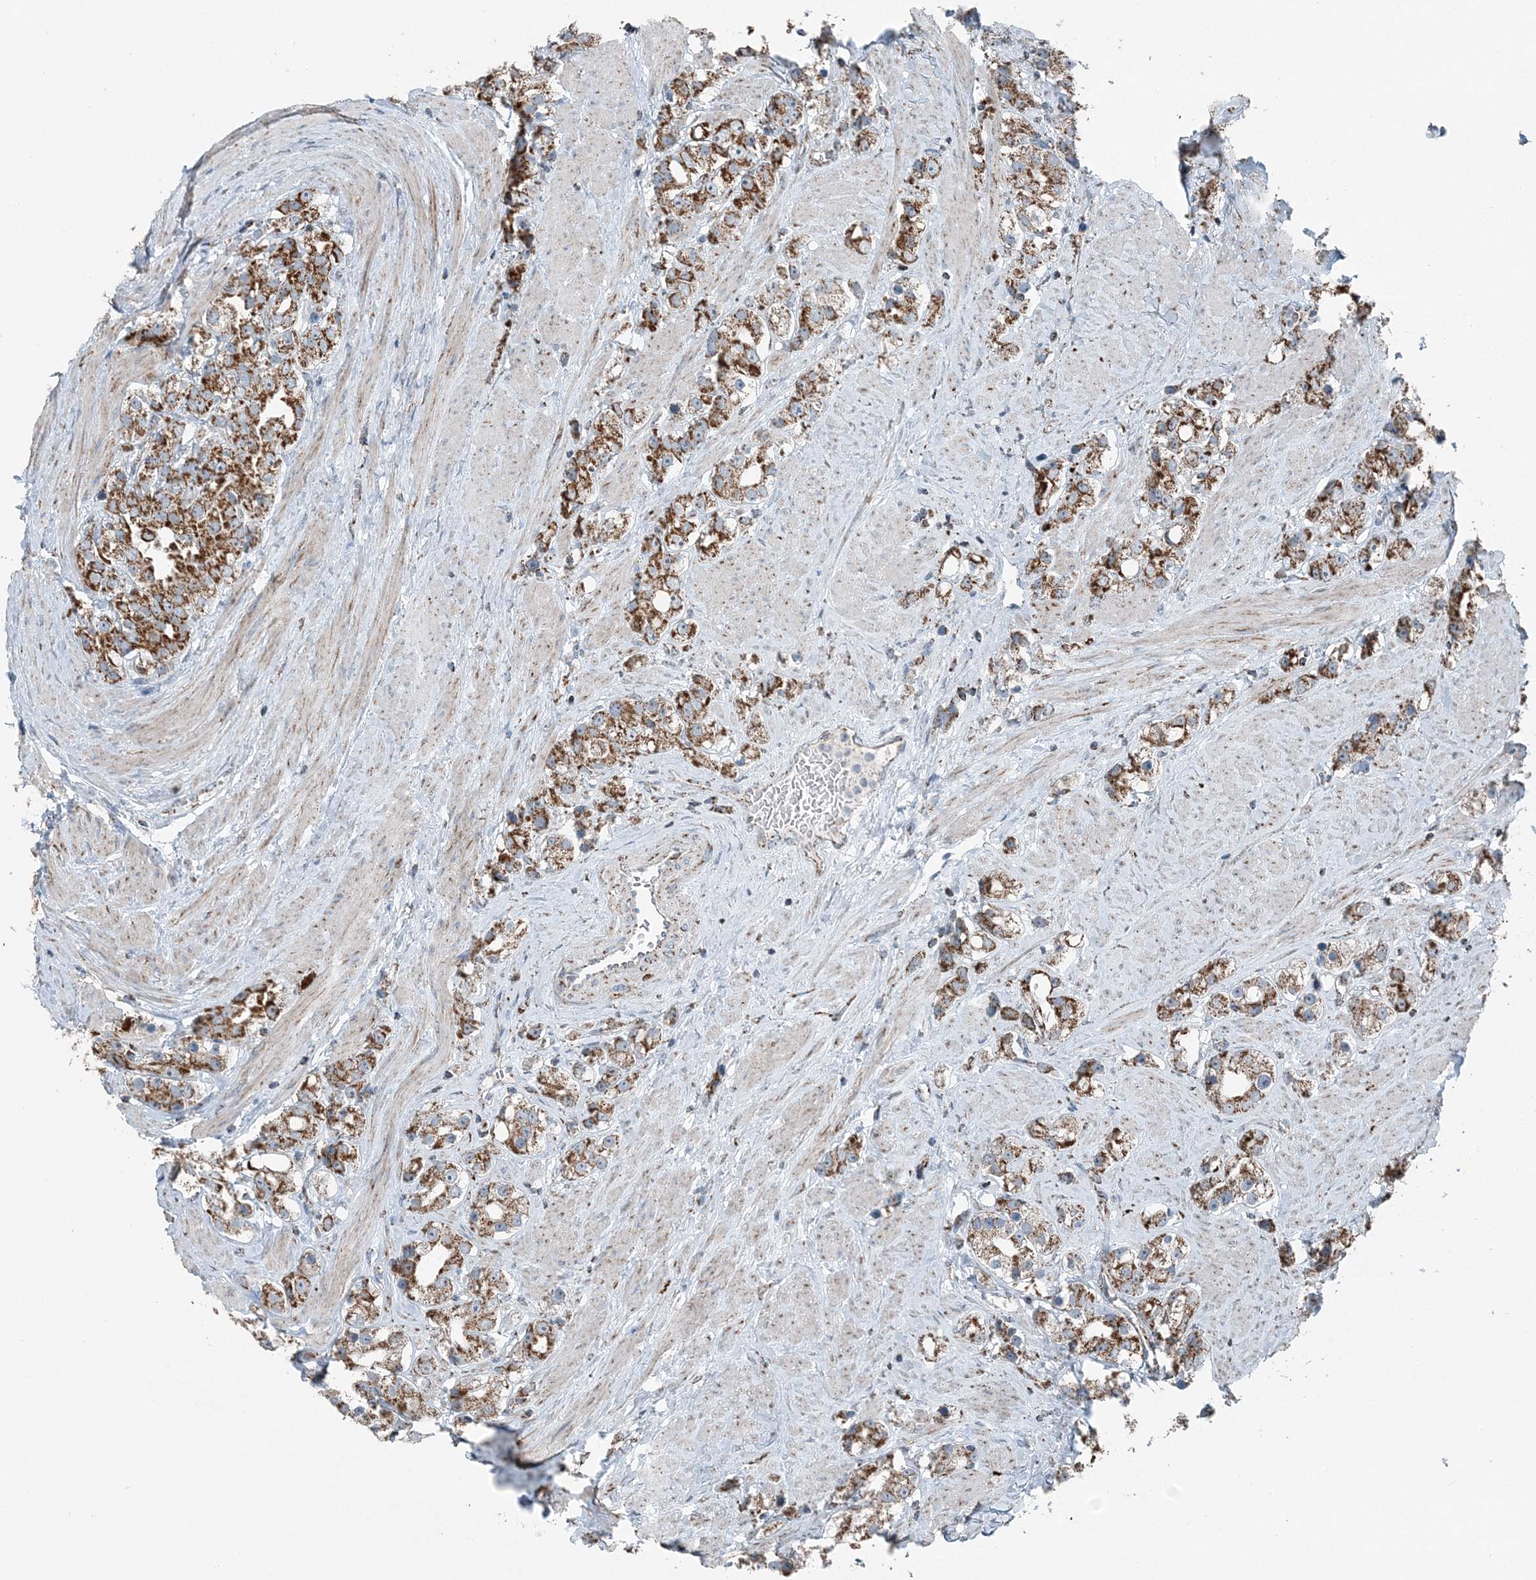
{"staining": {"intensity": "moderate", "quantity": ">75%", "location": "cytoplasmic/membranous"}, "tissue": "prostate cancer", "cell_type": "Tumor cells", "image_type": "cancer", "snomed": [{"axis": "morphology", "description": "Adenocarcinoma, NOS"}, {"axis": "topography", "description": "Prostate"}], "caption": "Tumor cells show moderate cytoplasmic/membranous positivity in about >75% of cells in prostate cancer (adenocarcinoma).", "gene": "SUCLG1", "patient": {"sex": "male", "age": 79}}